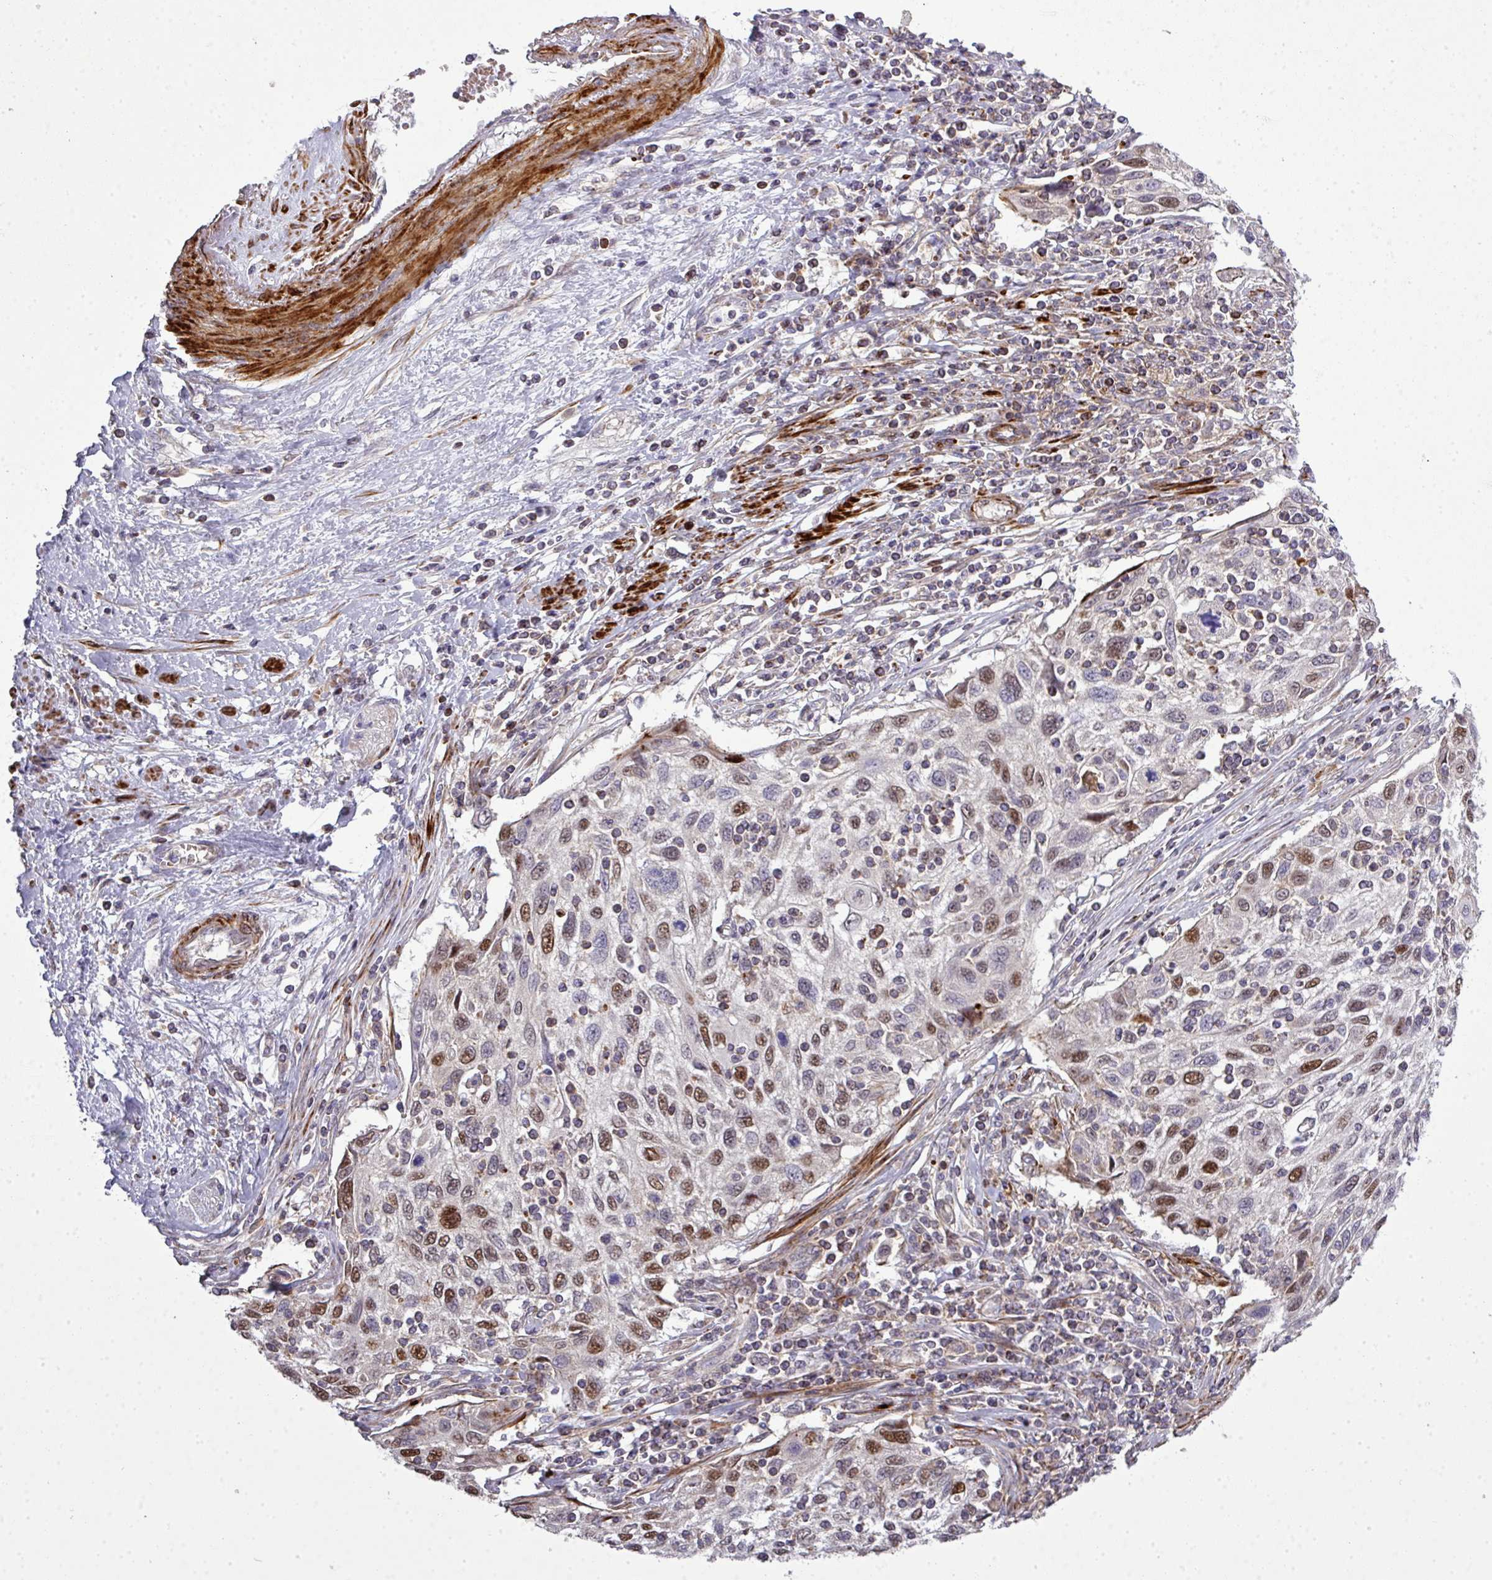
{"staining": {"intensity": "moderate", "quantity": "25%-75%", "location": "nuclear"}, "tissue": "cervical cancer", "cell_type": "Tumor cells", "image_type": "cancer", "snomed": [{"axis": "morphology", "description": "Squamous cell carcinoma, NOS"}, {"axis": "topography", "description": "Cervix"}], "caption": "Moderate nuclear expression for a protein is identified in approximately 25%-75% of tumor cells of cervical squamous cell carcinoma using immunohistochemistry (IHC).", "gene": "TPRA1", "patient": {"sex": "female", "age": 70}}